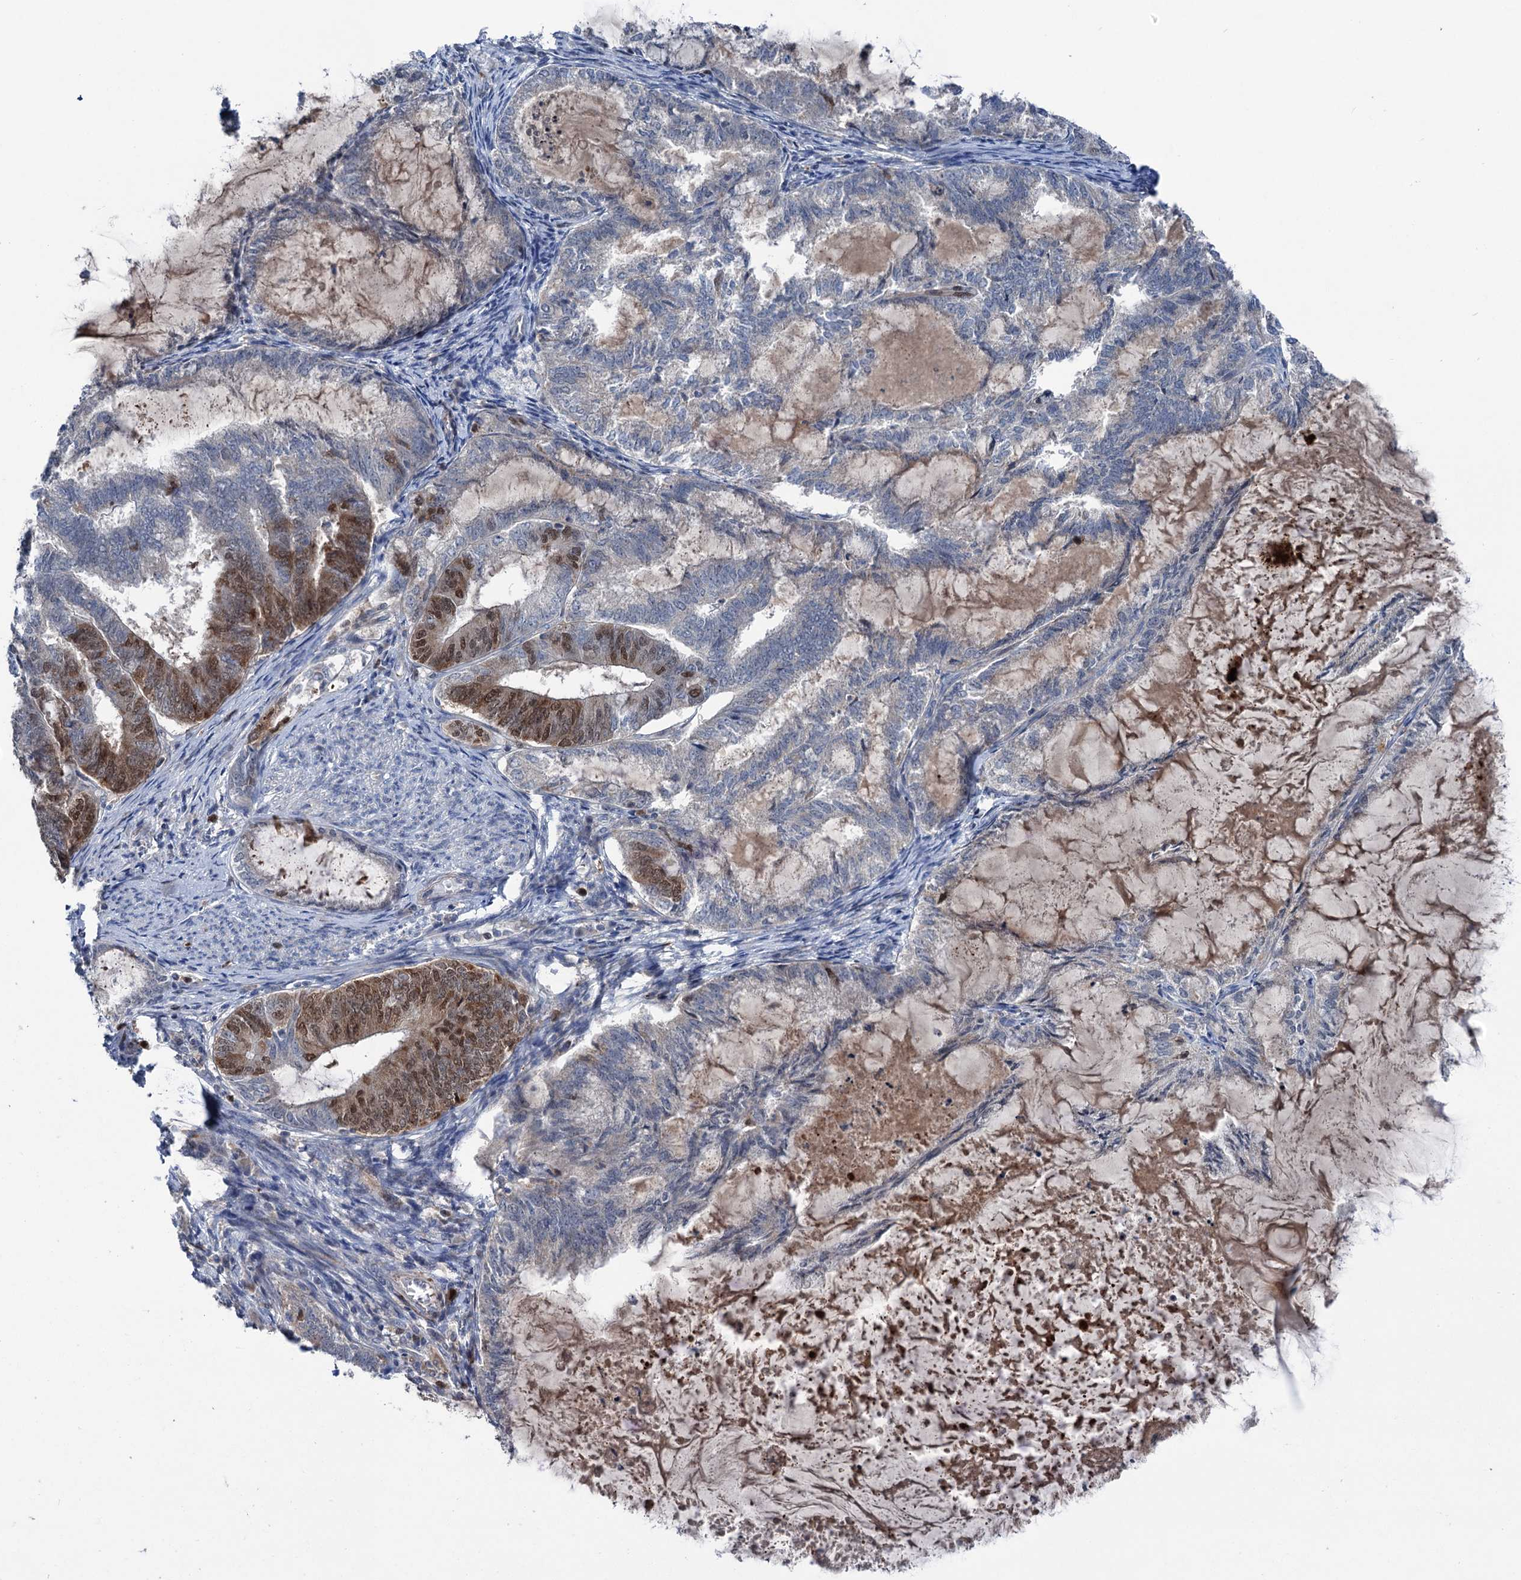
{"staining": {"intensity": "moderate", "quantity": "<25%", "location": "cytoplasmic/membranous,nuclear"}, "tissue": "endometrial cancer", "cell_type": "Tumor cells", "image_type": "cancer", "snomed": [{"axis": "morphology", "description": "Adenocarcinoma, NOS"}, {"axis": "topography", "description": "Endometrium"}], "caption": "An immunohistochemistry (IHC) histopathology image of neoplastic tissue is shown. Protein staining in brown highlights moderate cytoplasmic/membranous and nuclear positivity in endometrial cancer within tumor cells. The protein is stained brown, and the nuclei are stained in blue (DAB (3,3'-diaminobenzidine) IHC with brightfield microscopy, high magnification).", "gene": "NCAPD2", "patient": {"sex": "female", "age": 86}}